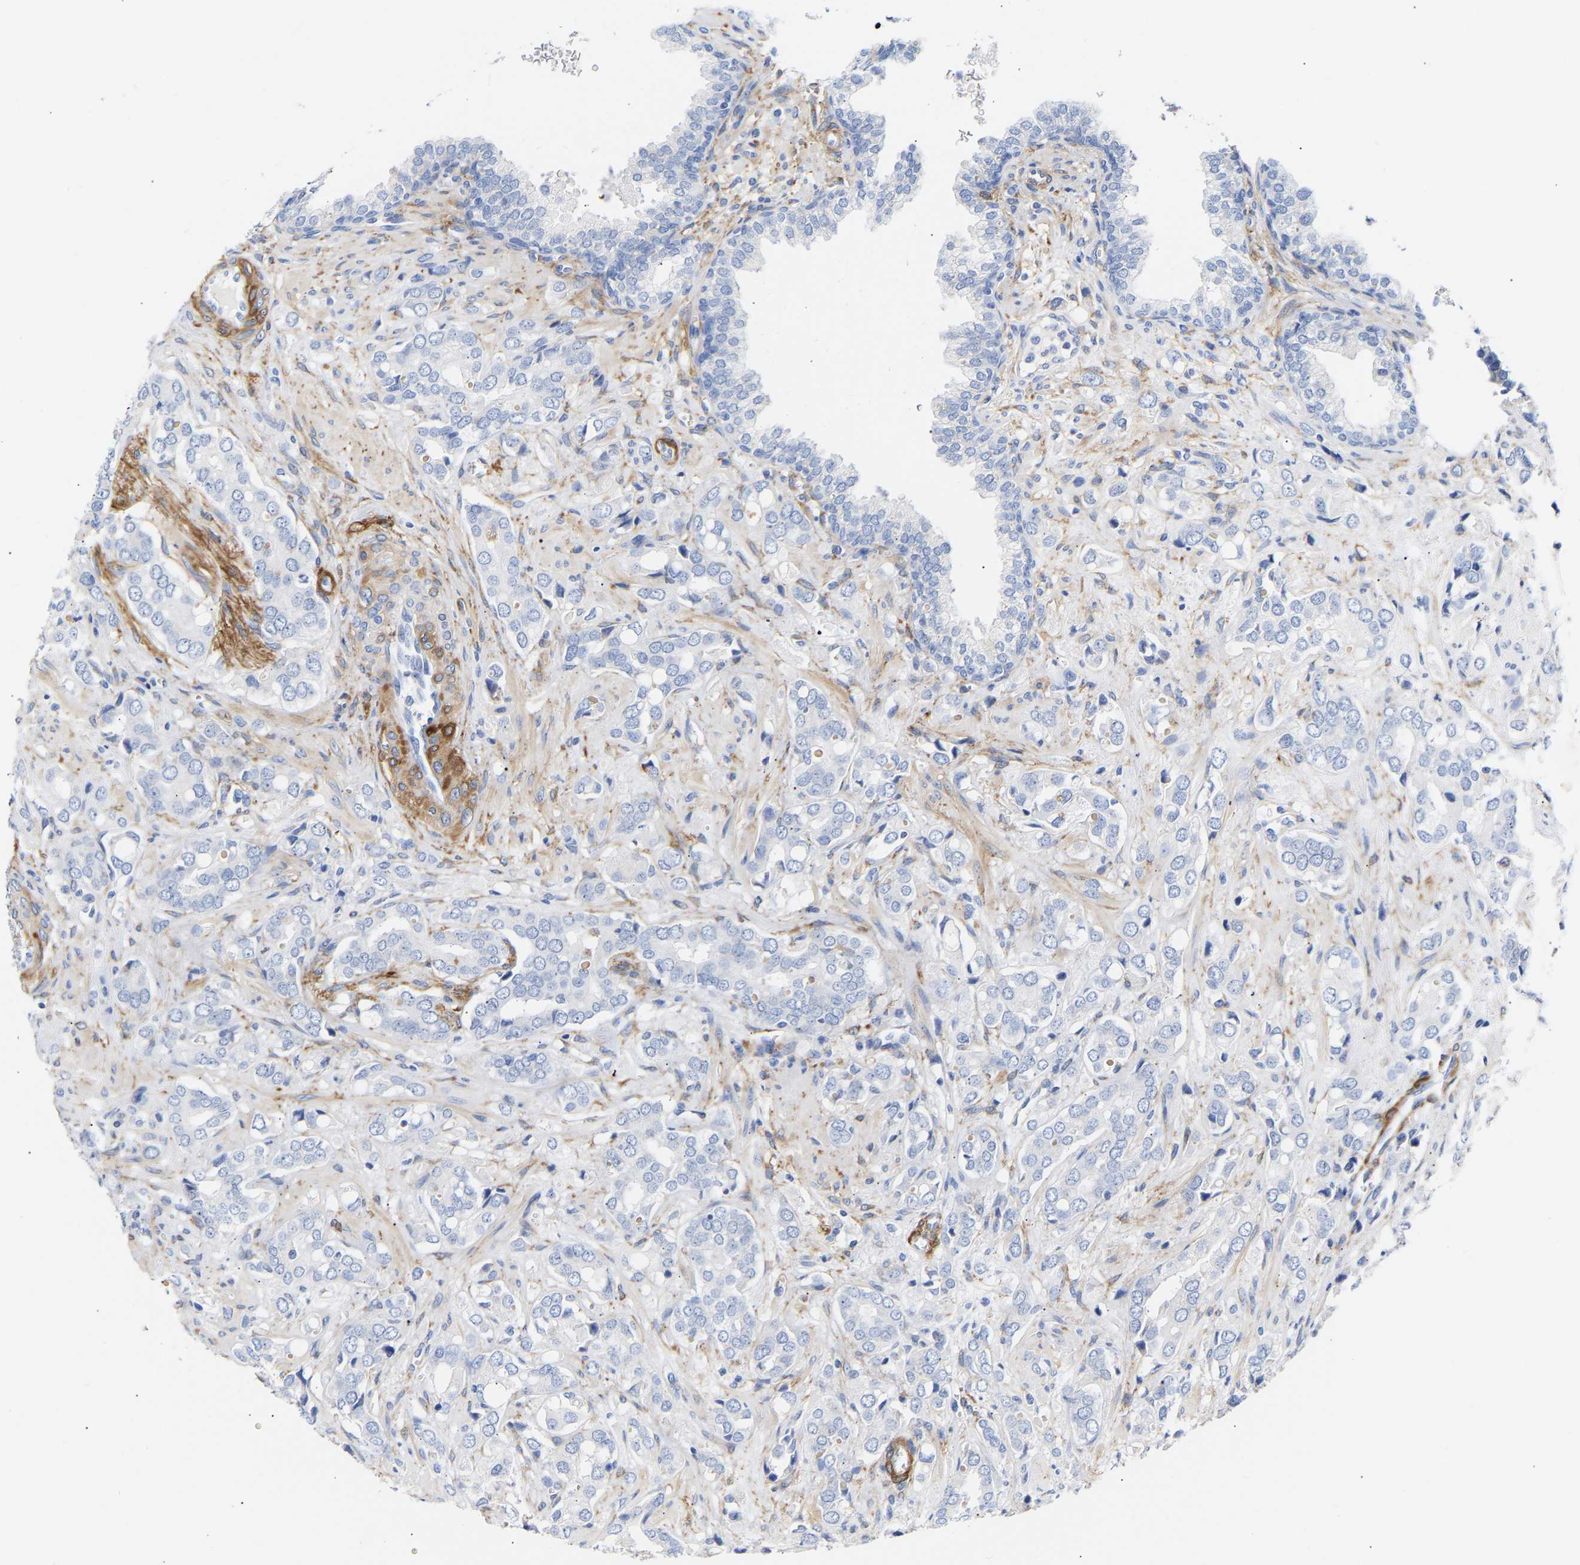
{"staining": {"intensity": "negative", "quantity": "none", "location": "none"}, "tissue": "prostate cancer", "cell_type": "Tumor cells", "image_type": "cancer", "snomed": [{"axis": "morphology", "description": "Adenocarcinoma, High grade"}, {"axis": "topography", "description": "Prostate"}], "caption": "Micrograph shows no protein staining in tumor cells of prostate cancer (adenocarcinoma (high-grade)) tissue. (DAB (3,3'-diaminobenzidine) IHC, high magnification).", "gene": "AMPH", "patient": {"sex": "male", "age": 52}}